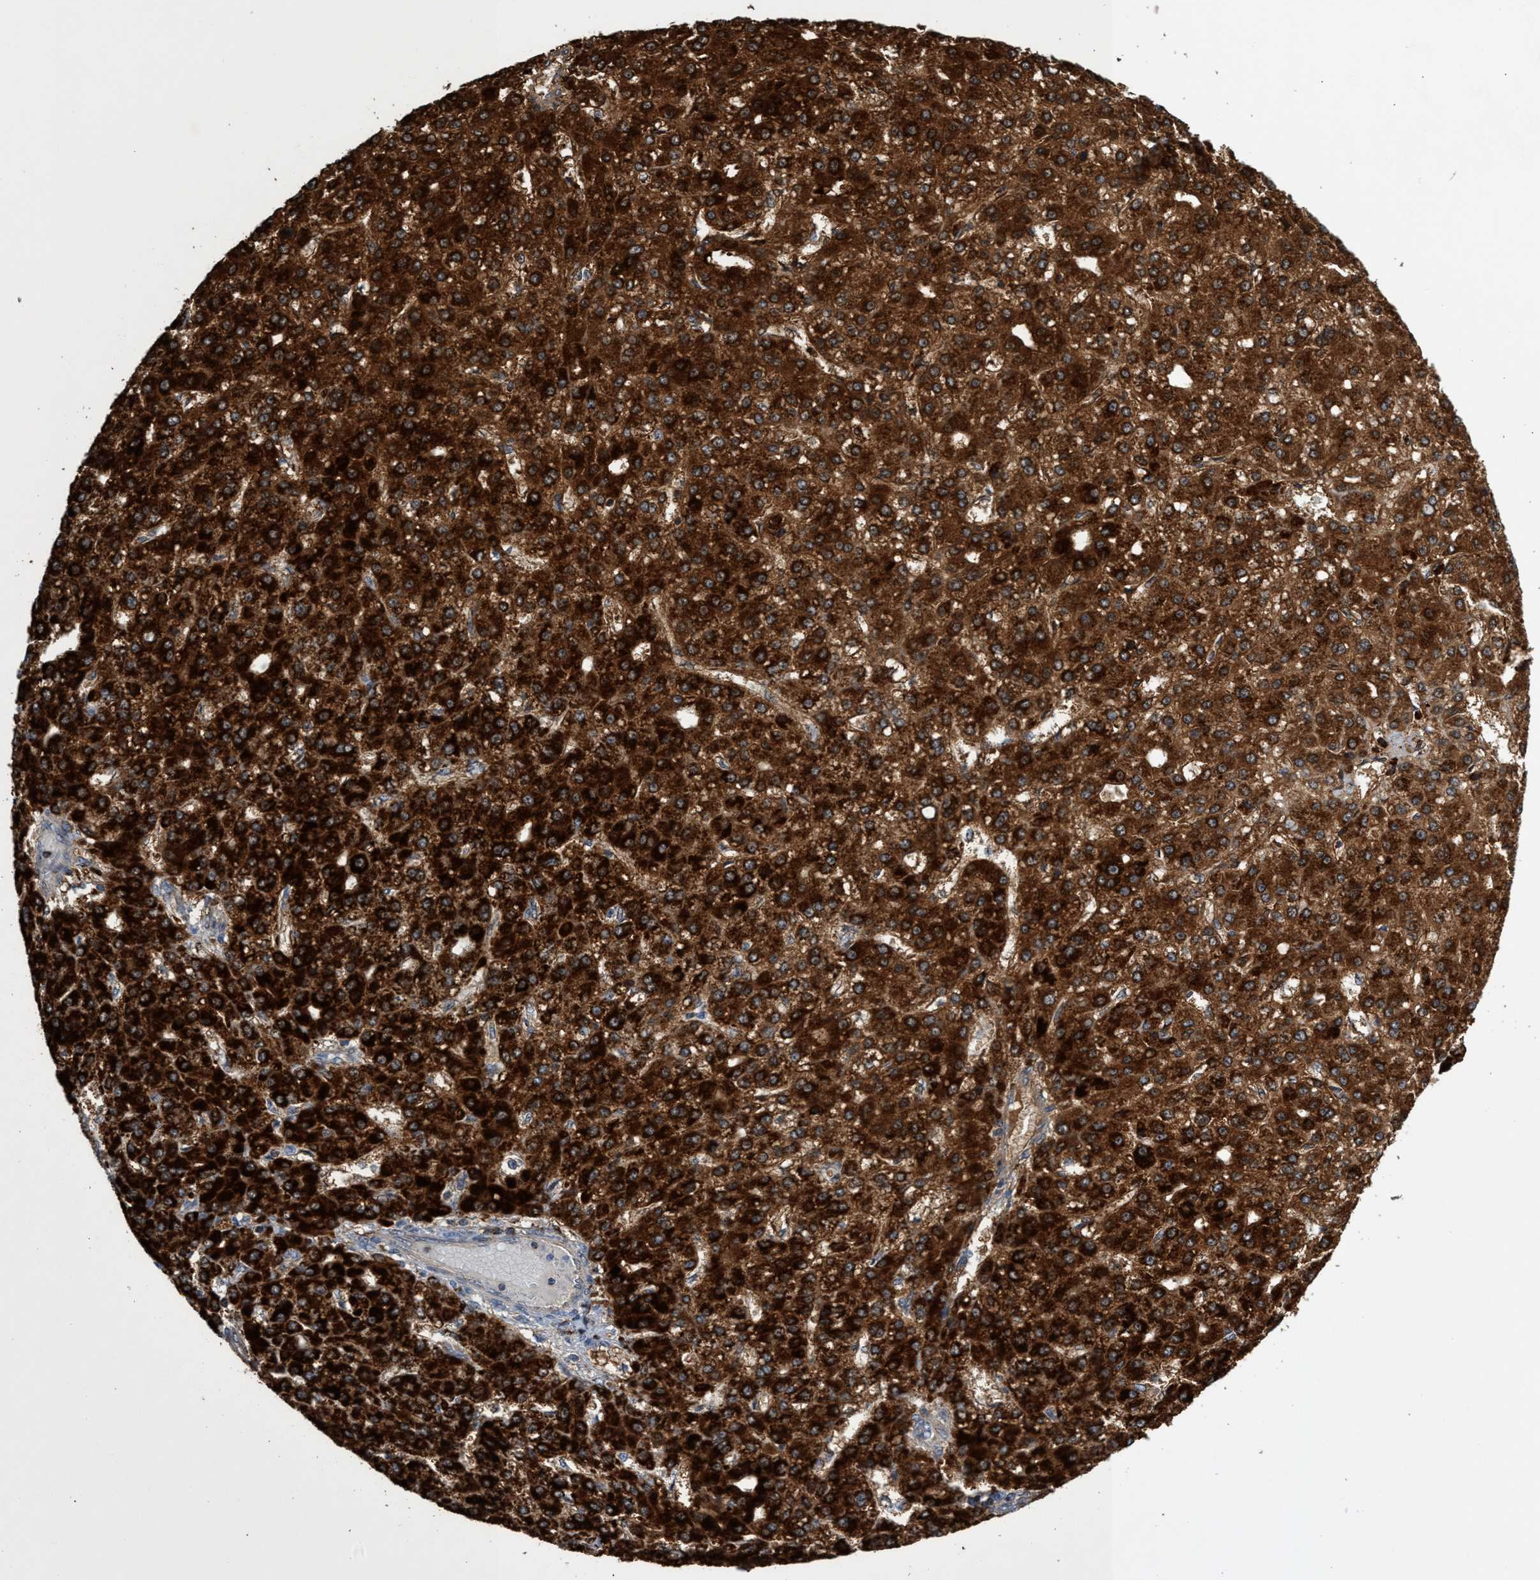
{"staining": {"intensity": "strong", "quantity": ">75%", "location": "cytoplasmic/membranous"}, "tissue": "liver cancer", "cell_type": "Tumor cells", "image_type": "cancer", "snomed": [{"axis": "morphology", "description": "Carcinoma, Hepatocellular, NOS"}, {"axis": "topography", "description": "Liver"}], "caption": "An immunohistochemistry histopathology image of neoplastic tissue is shown. Protein staining in brown shows strong cytoplasmic/membranous positivity in liver cancer within tumor cells.", "gene": "CRYZ", "patient": {"sex": "male", "age": 67}}